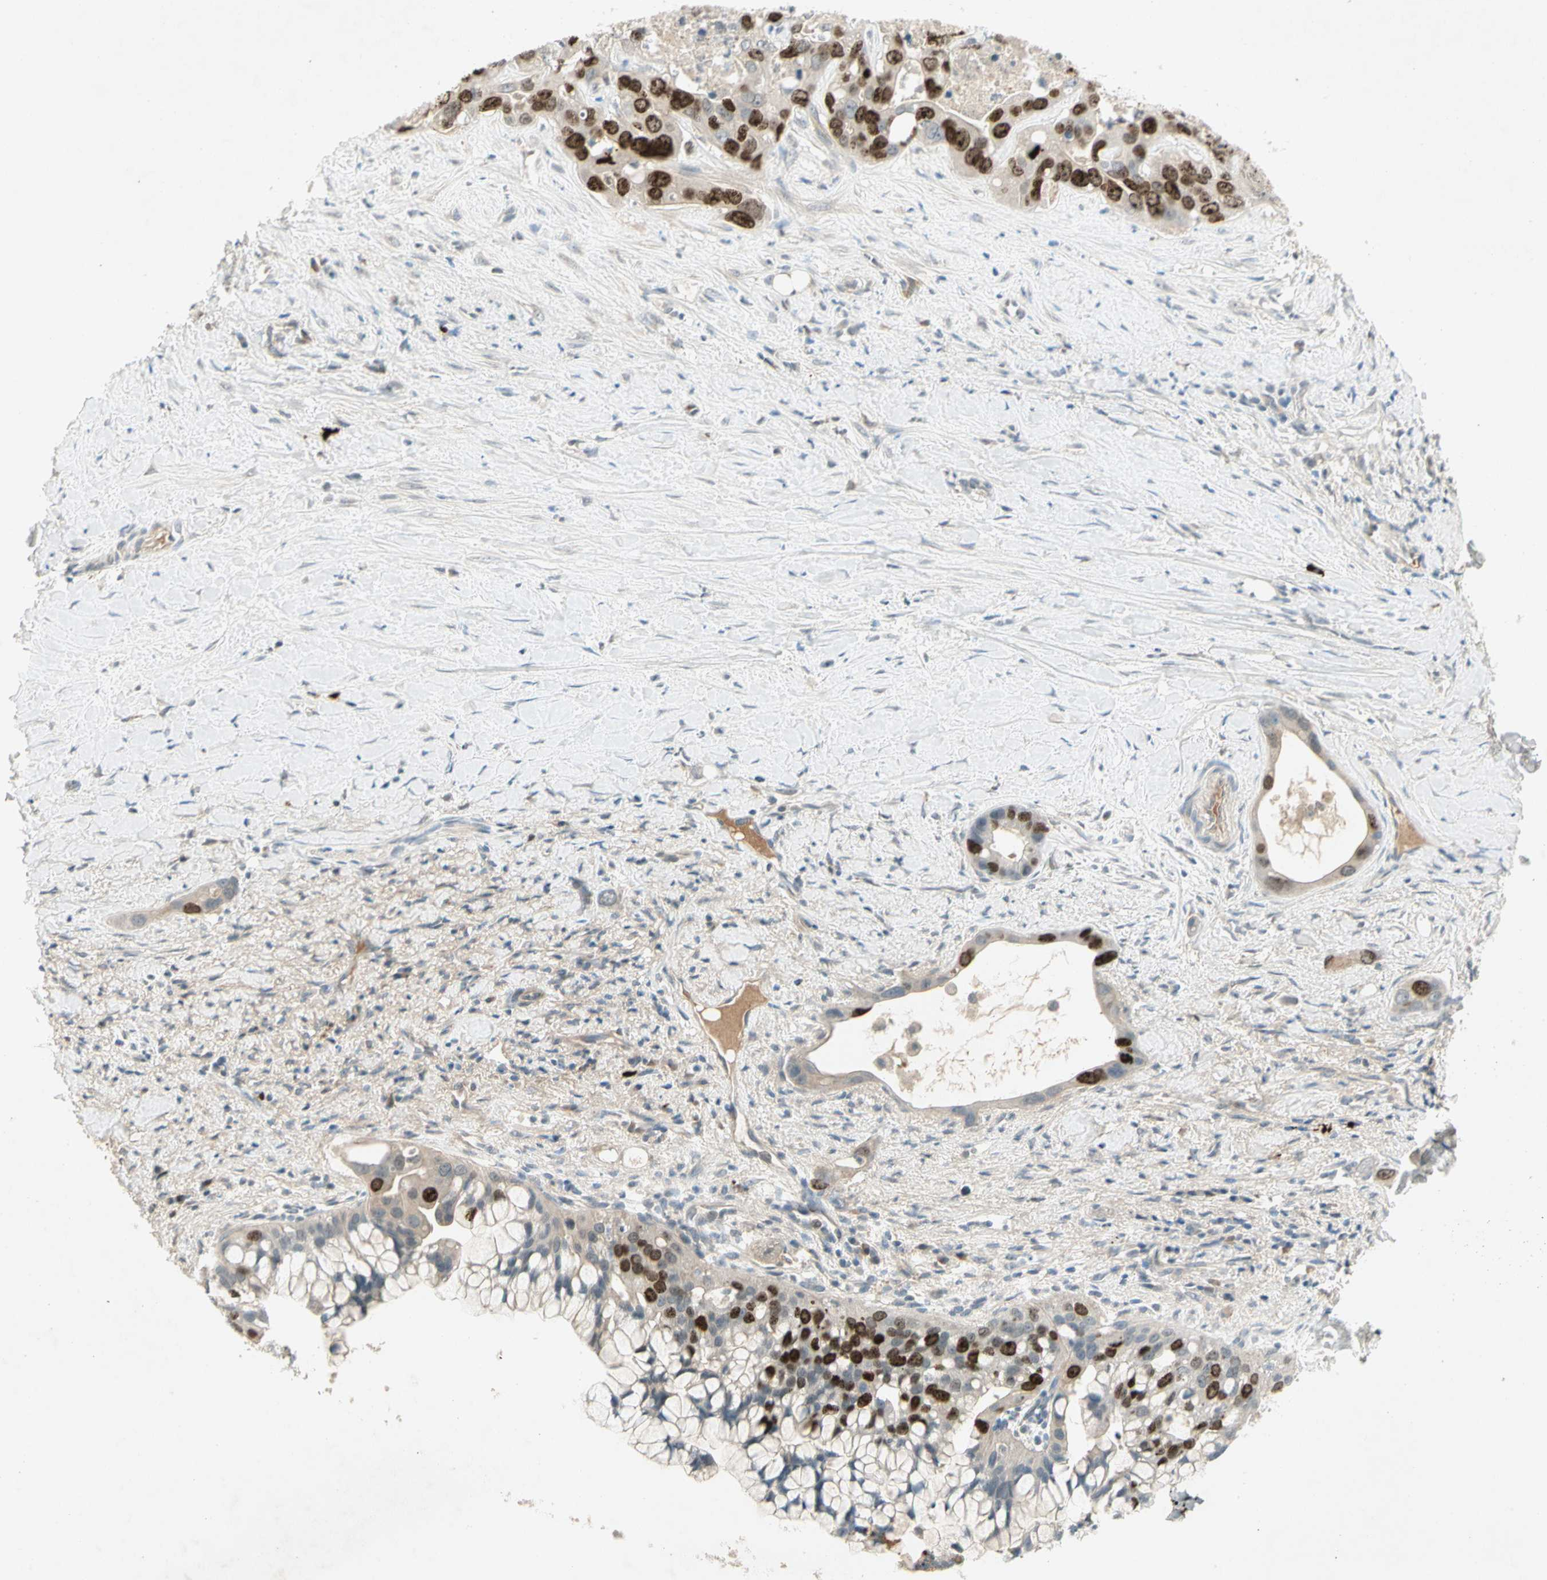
{"staining": {"intensity": "strong", "quantity": "25%-75%", "location": "nuclear"}, "tissue": "liver cancer", "cell_type": "Tumor cells", "image_type": "cancer", "snomed": [{"axis": "morphology", "description": "Cholangiocarcinoma"}, {"axis": "topography", "description": "Liver"}], "caption": "A high-resolution histopathology image shows immunohistochemistry staining of liver cancer, which demonstrates strong nuclear positivity in approximately 25%-75% of tumor cells. Nuclei are stained in blue.", "gene": "PITX1", "patient": {"sex": "female", "age": 65}}